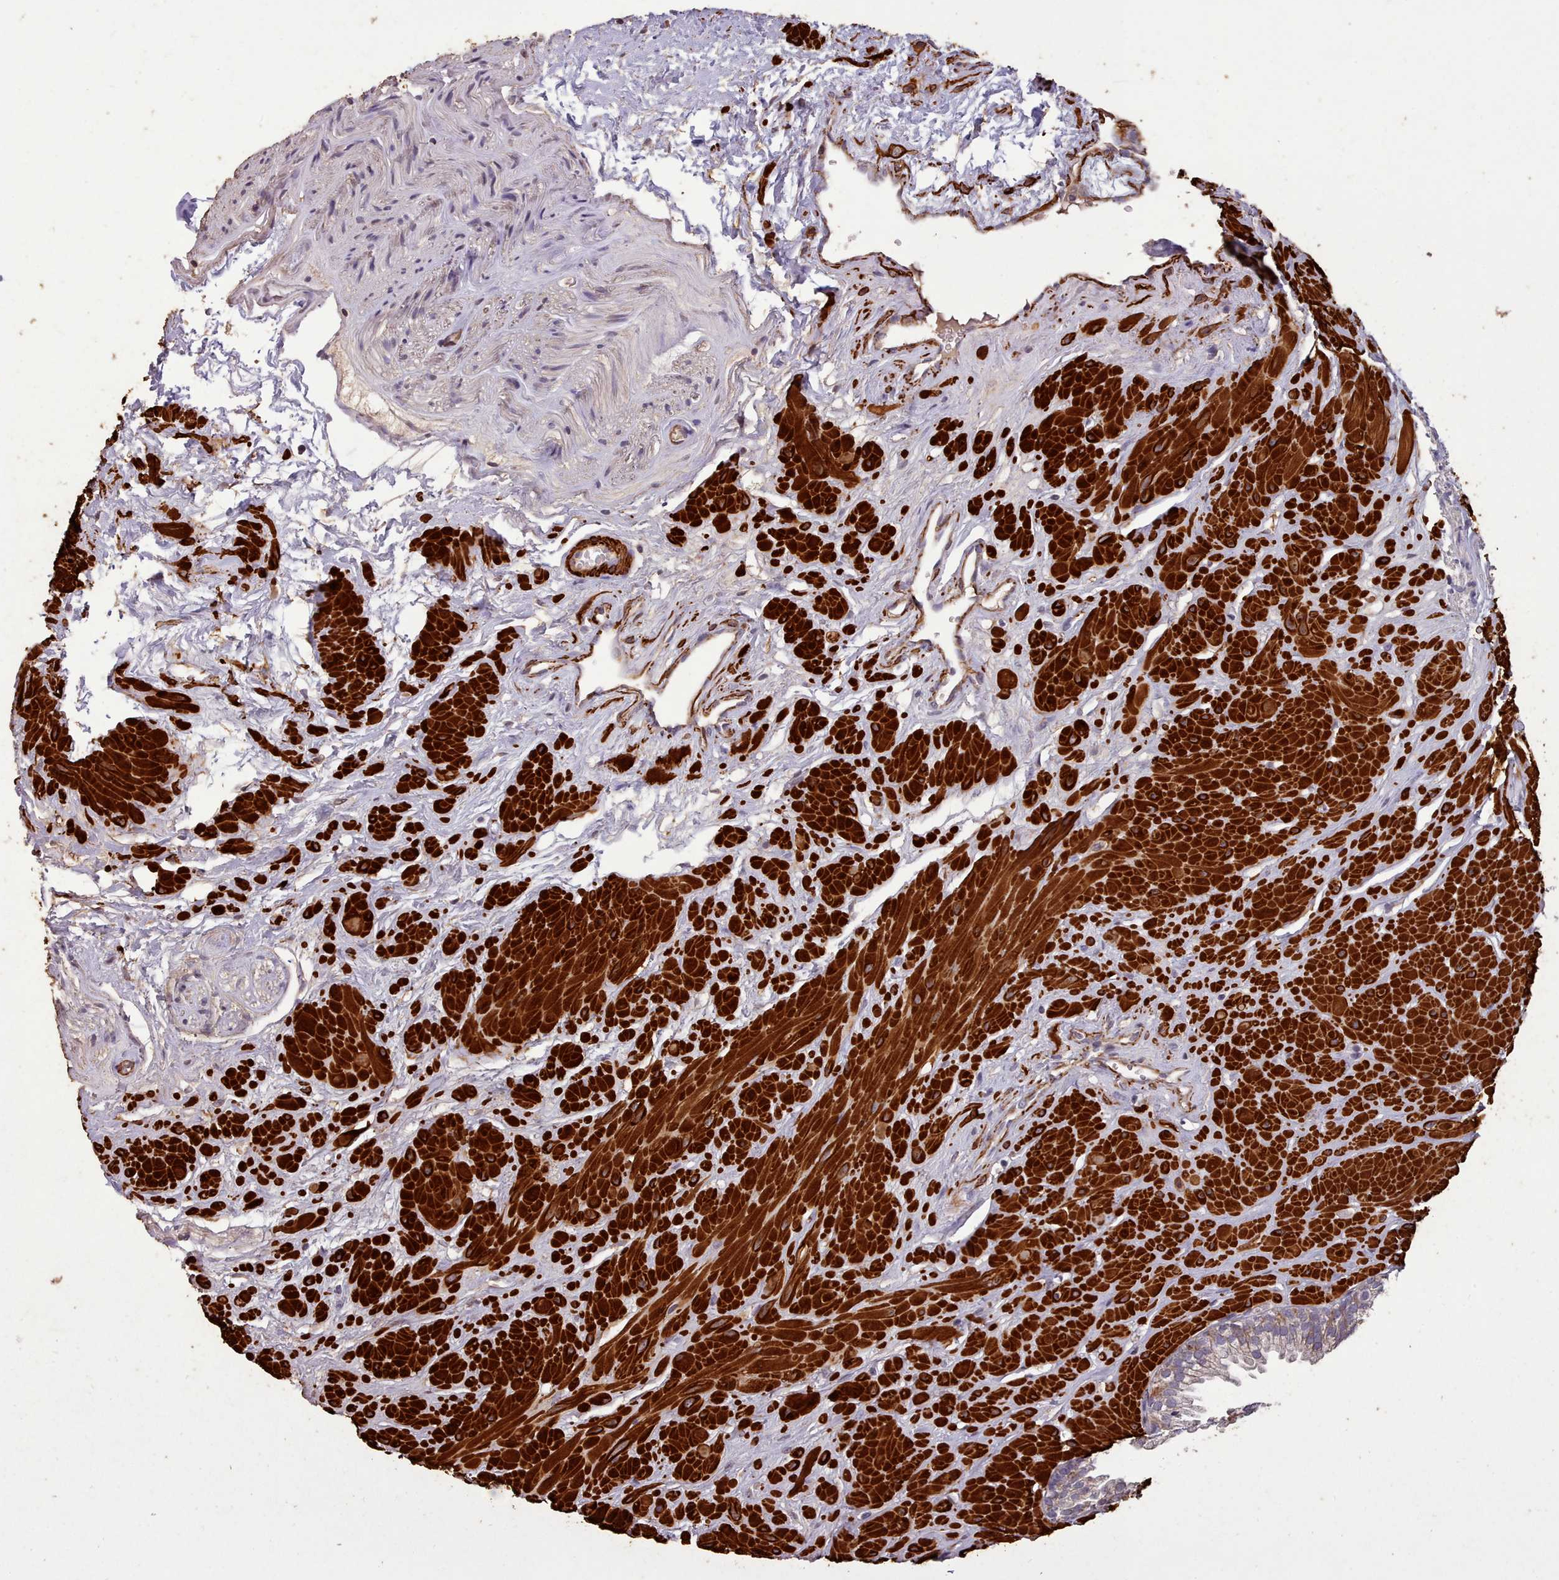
{"staining": {"intensity": "weak", "quantity": "<25%", "location": "cytoplasmic/membranous"}, "tissue": "prostate", "cell_type": "Glandular cells", "image_type": "normal", "snomed": [{"axis": "morphology", "description": "Normal tissue, NOS"}, {"axis": "topography", "description": "Prostate"}, {"axis": "topography", "description": "Peripheral nerve tissue"}], "caption": "Immunohistochemistry (IHC) of unremarkable prostate displays no expression in glandular cells.", "gene": "NLRC4", "patient": {"sex": "male", "age": 55}}